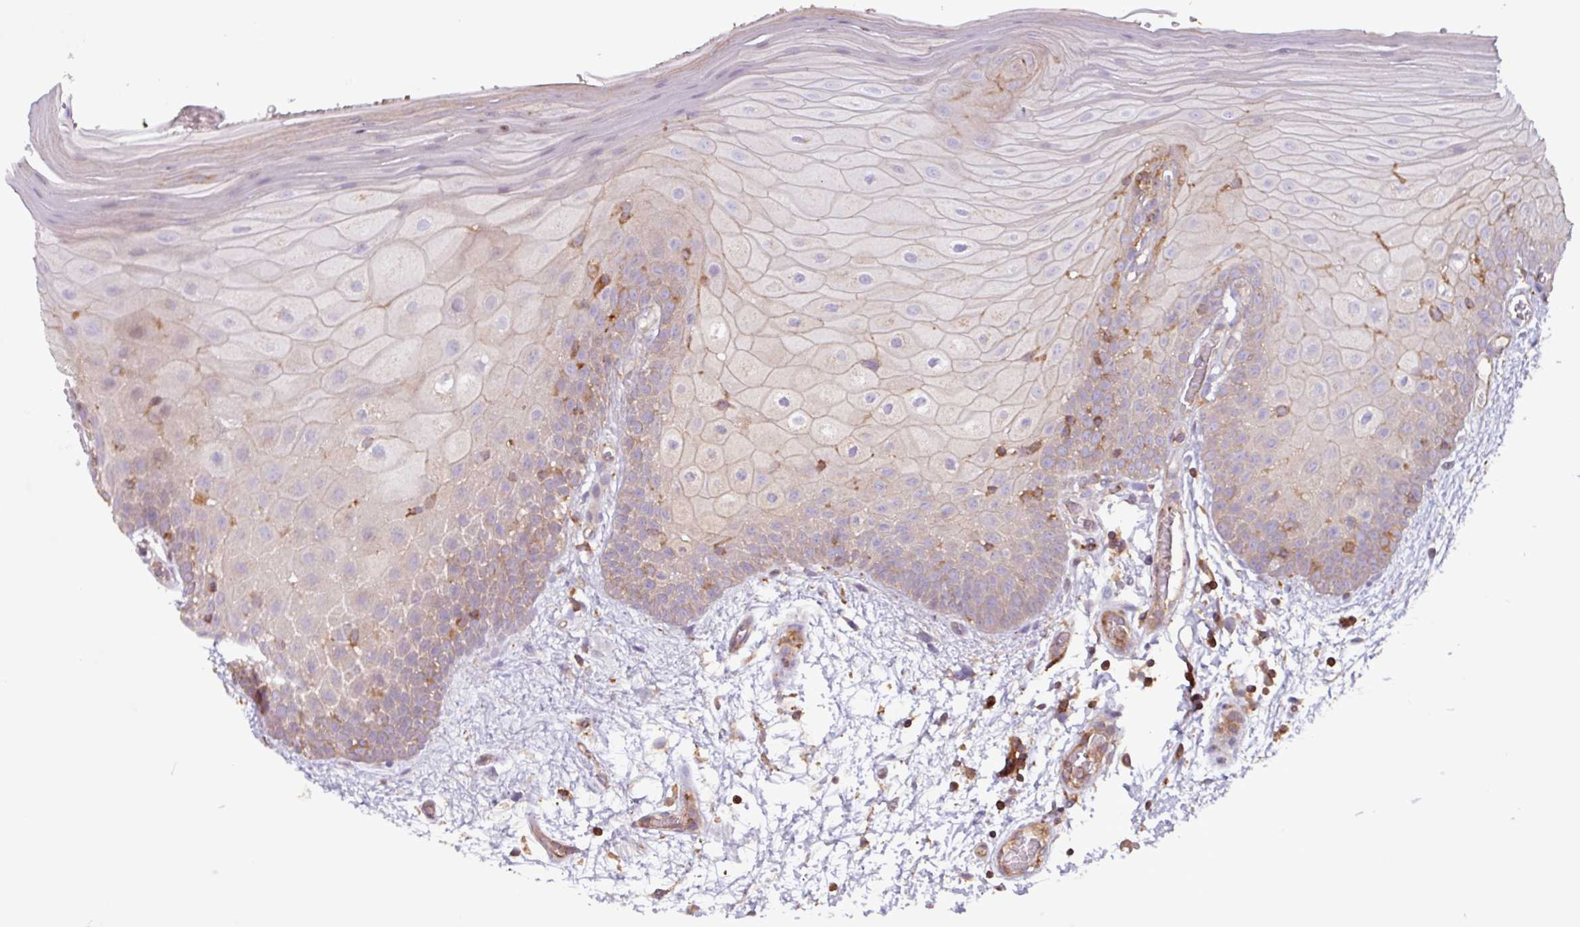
{"staining": {"intensity": "weak", "quantity": "25%-75%", "location": "cytoplasmic/membranous"}, "tissue": "oral mucosa", "cell_type": "Squamous epithelial cells", "image_type": "normal", "snomed": [{"axis": "morphology", "description": "Normal tissue, NOS"}, {"axis": "morphology", "description": "Squamous cell carcinoma, NOS"}, {"axis": "topography", "description": "Oral tissue"}, {"axis": "topography", "description": "Tounge, NOS"}, {"axis": "topography", "description": "Head-Neck"}], "caption": "An image of oral mucosa stained for a protein exhibits weak cytoplasmic/membranous brown staining in squamous epithelial cells.", "gene": "ACTR3B", "patient": {"sex": "male", "age": 76}}